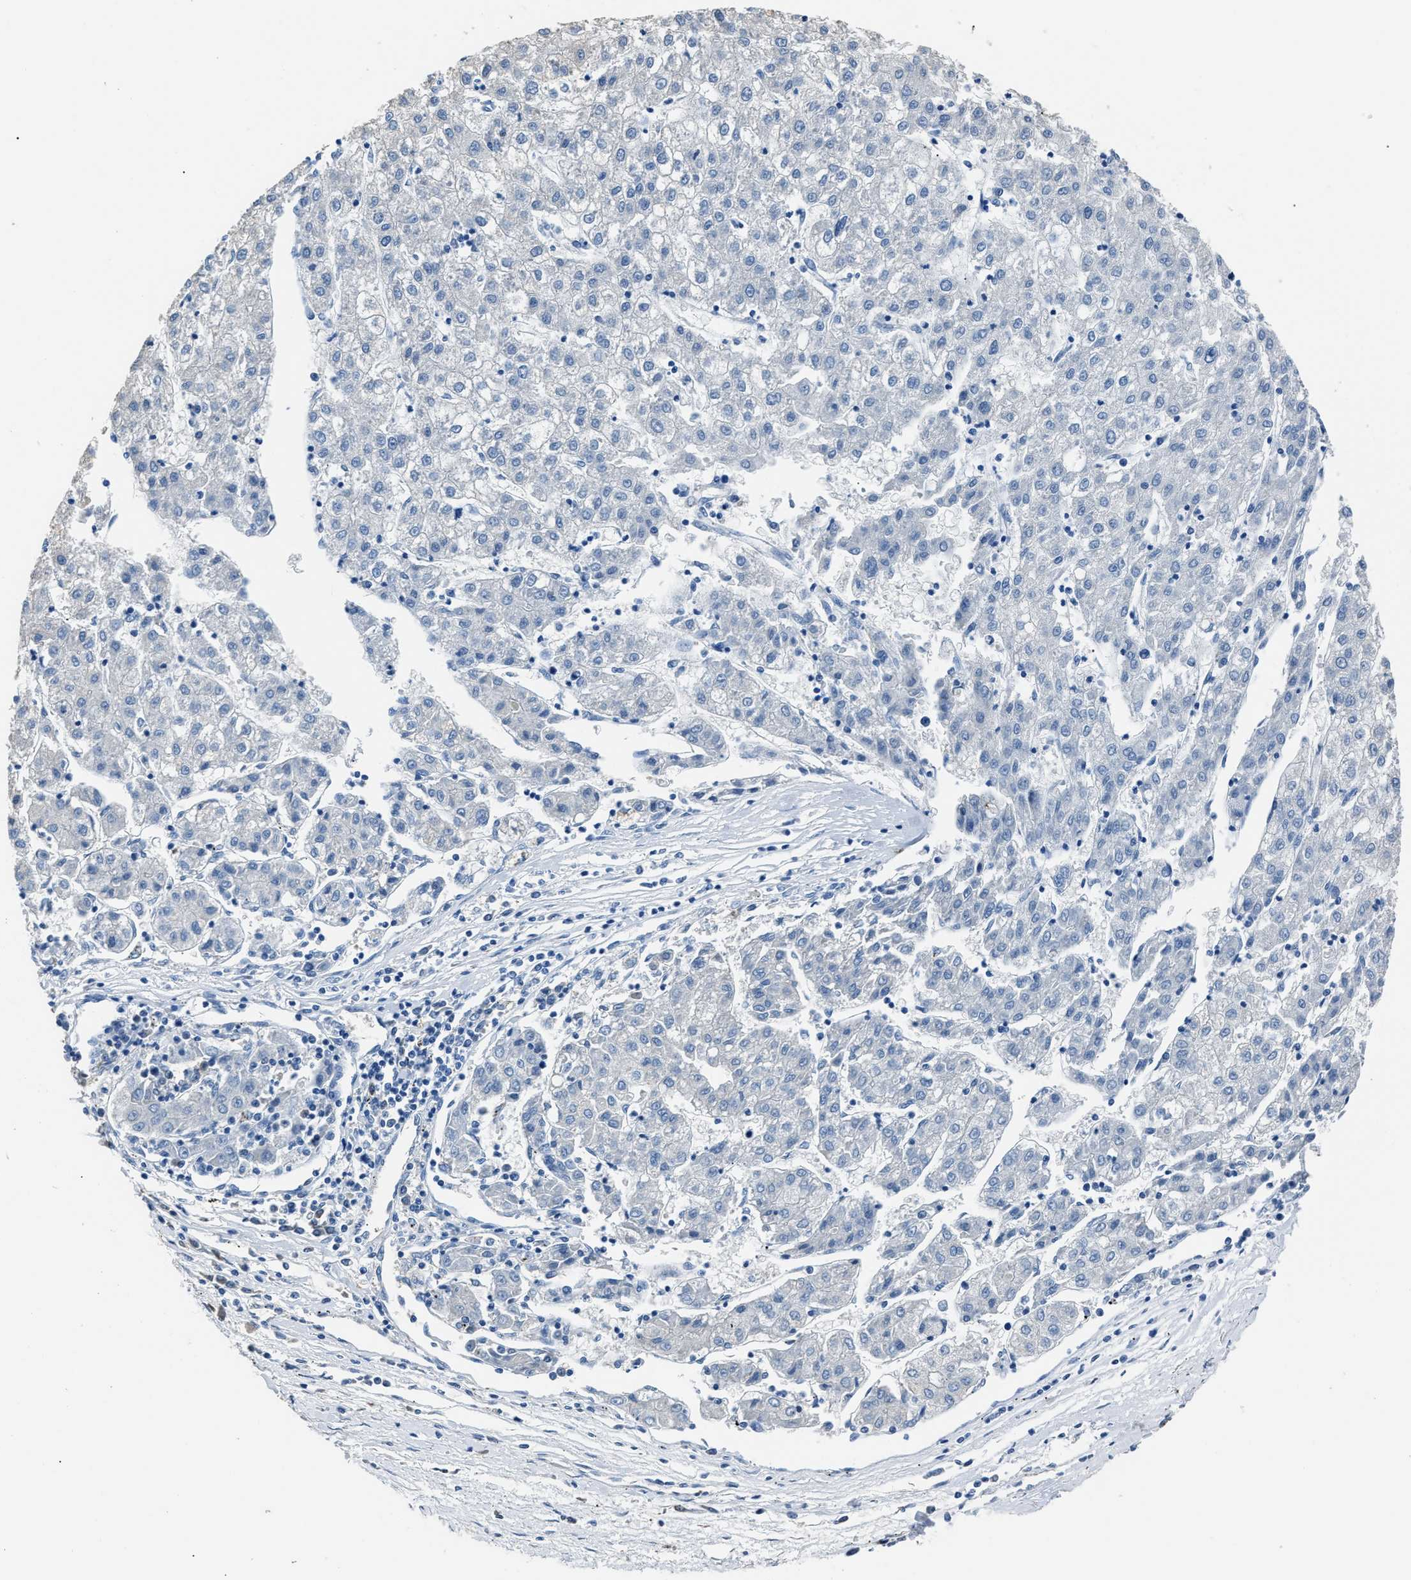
{"staining": {"intensity": "negative", "quantity": "none", "location": "none"}, "tissue": "liver cancer", "cell_type": "Tumor cells", "image_type": "cancer", "snomed": [{"axis": "morphology", "description": "Carcinoma, Hepatocellular, NOS"}, {"axis": "topography", "description": "Liver"}], "caption": "A photomicrograph of liver cancer stained for a protein exhibits no brown staining in tumor cells.", "gene": "GSTP1", "patient": {"sex": "male", "age": 72}}